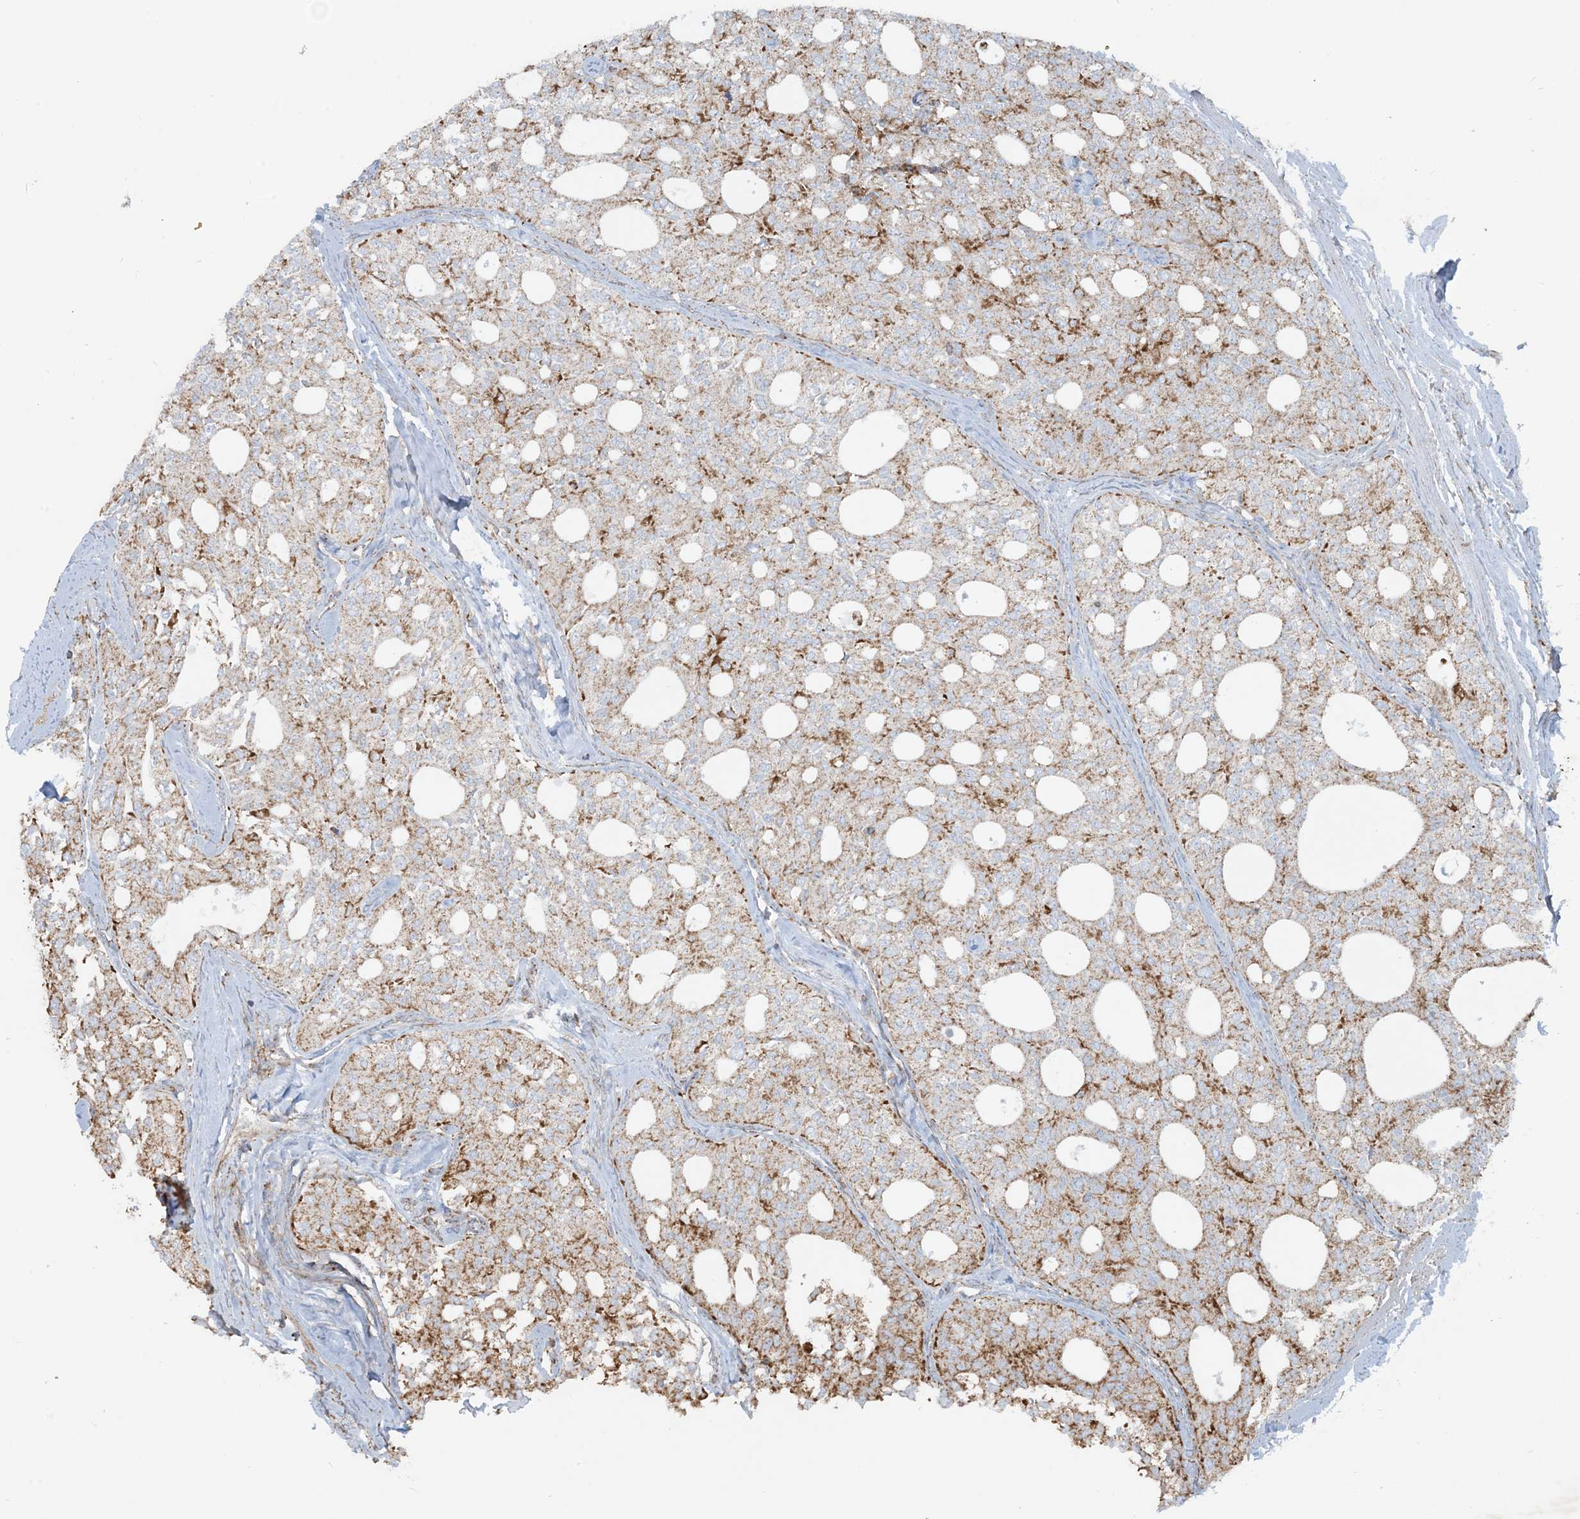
{"staining": {"intensity": "moderate", "quantity": "25%-75%", "location": "cytoplasmic/membranous"}, "tissue": "thyroid cancer", "cell_type": "Tumor cells", "image_type": "cancer", "snomed": [{"axis": "morphology", "description": "Follicular adenoma carcinoma, NOS"}, {"axis": "topography", "description": "Thyroid gland"}], "caption": "About 25%-75% of tumor cells in human thyroid follicular adenoma carcinoma demonstrate moderate cytoplasmic/membranous protein staining as visualized by brown immunohistochemical staining.", "gene": "BEND4", "patient": {"sex": "male", "age": 75}}